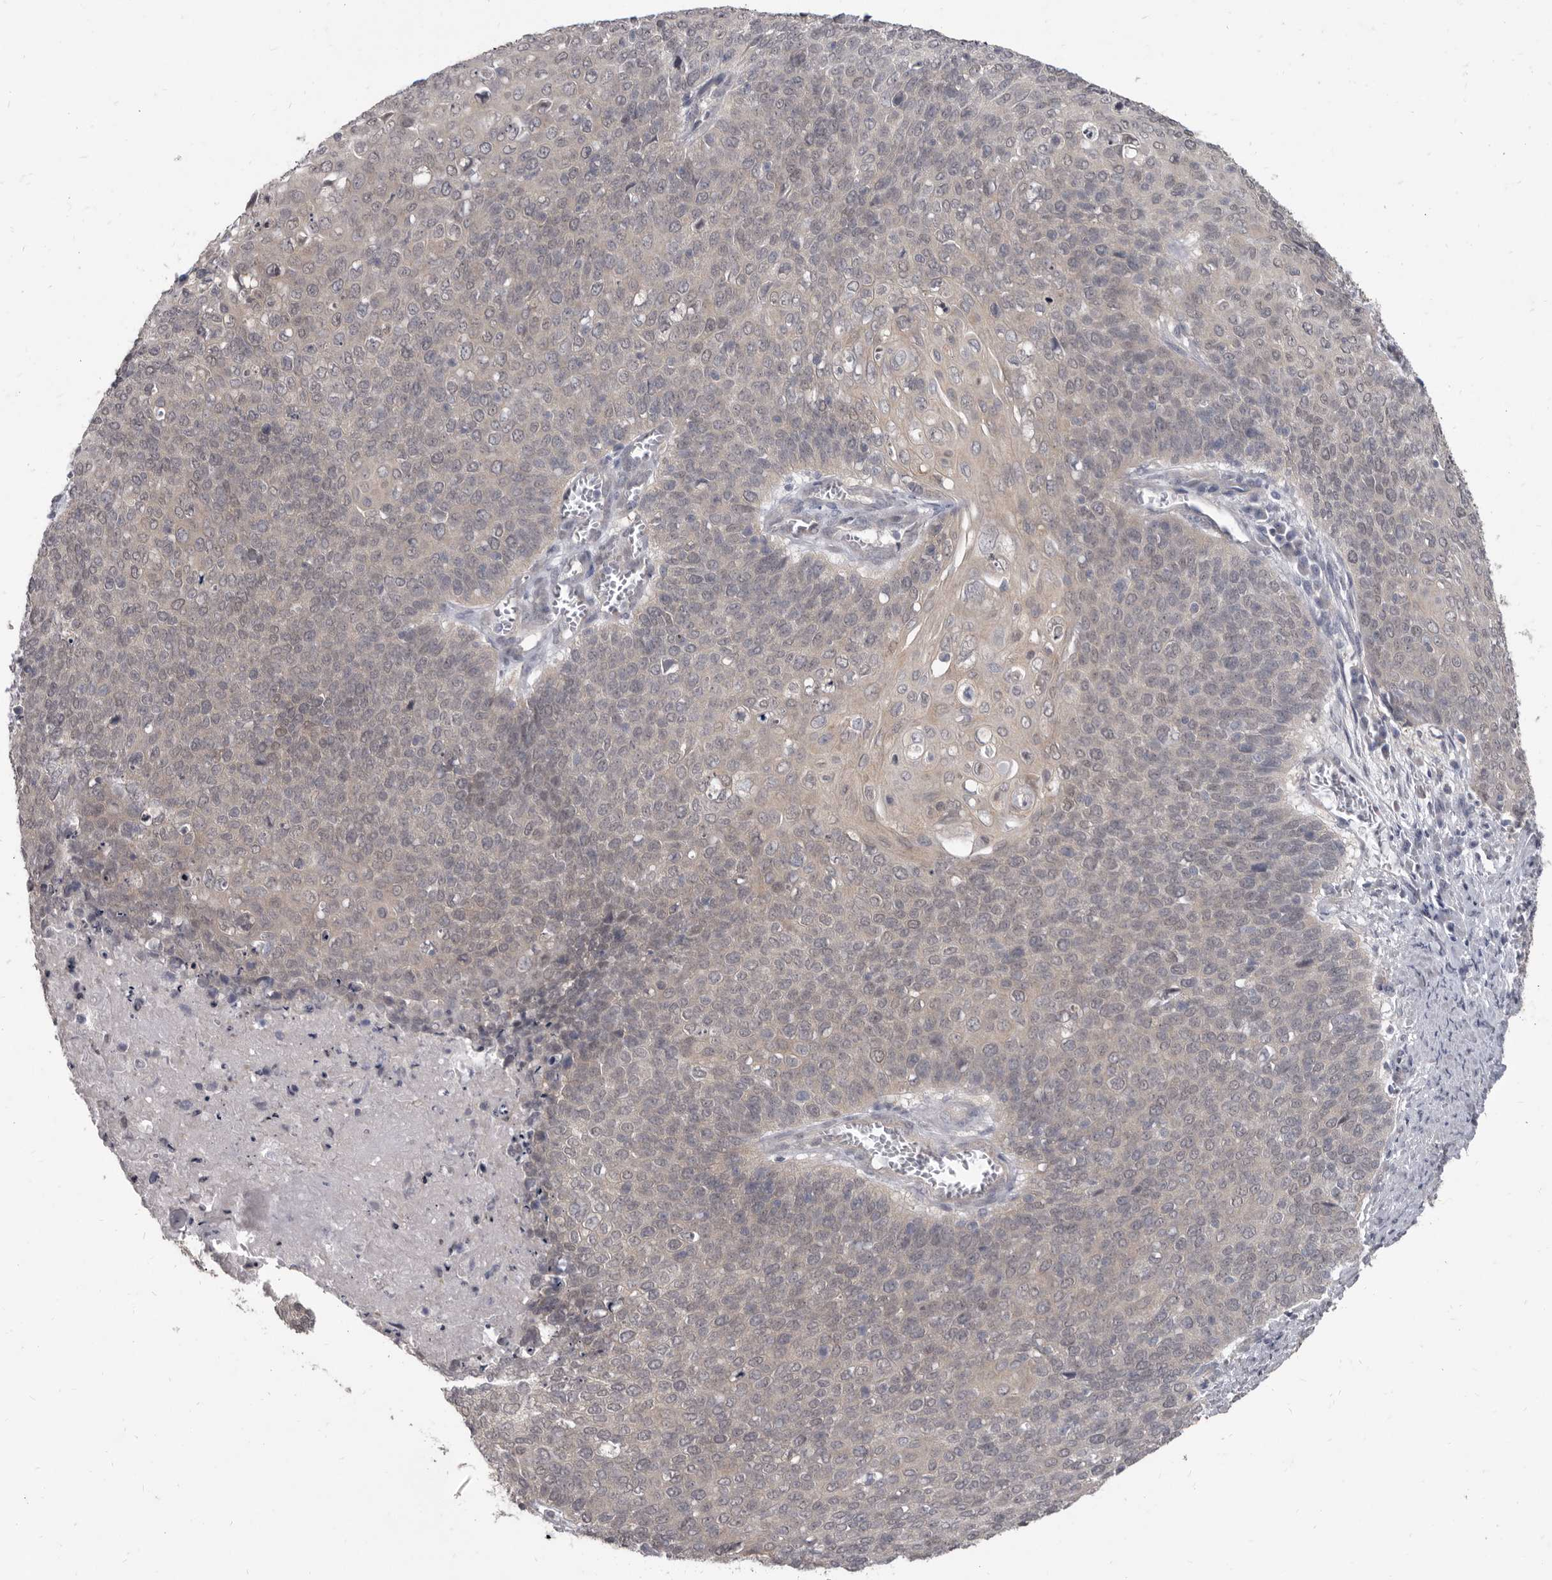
{"staining": {"intensity": "weak", "quantity": "25%-75%", "location": "cytoplasmic/membranous"}, "tissue": "cervical cancer", "cell_type": "Tumor cells", "image_type": "cancer", "snomed": [{"axis": "morphology", "description": "Squamous cell carcinoma, NOS"}, {"axis": "topography", "description": "Cervix"}], "caption": "A brown stain highlights weak cytoplasmic/membranous positivity of a protein in squamous cell carcinoma (cervical) tumor cells.", "gene": "GSK3B", "patient": {"sex": "female", "age": 39}}